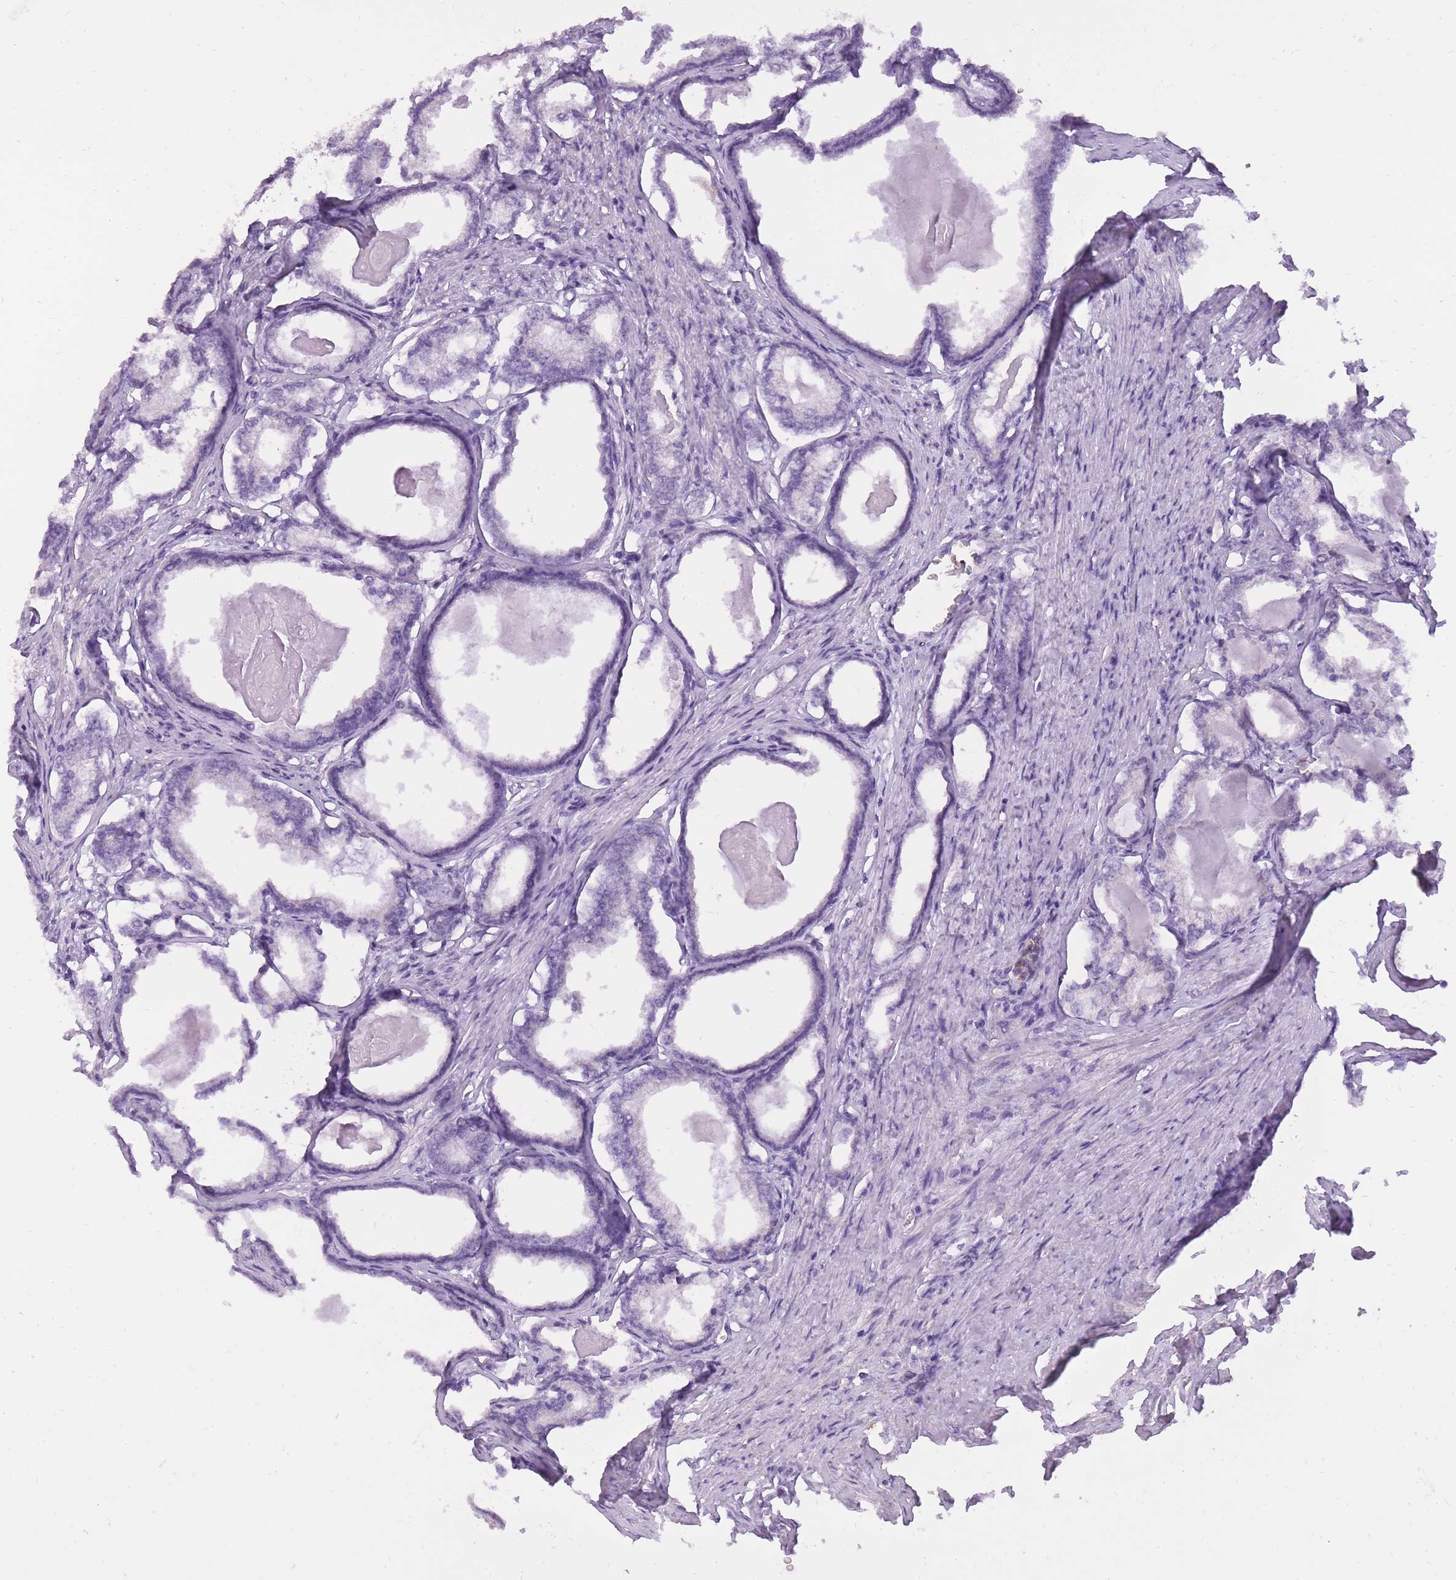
{"staining": {"intensity": "negative", "quantity": "none", "location": "none"}, "tissue": "prostate cancer", "cell_type": "Tumor cells", "image_type": "cancer", "snomed": [{"axis": "morphology", "description": "Adenocarcinoma, High grade"}, {"axis": "topography", "description": "Prostate"}], "caption": "IHC micrograph of human high-grade adenocarcinoma (prostate) stained for a protein (brown), which shows no staining in tumor cells.", "gene": "TIGD1", "patient": {"sex": "male", "age": 69}}